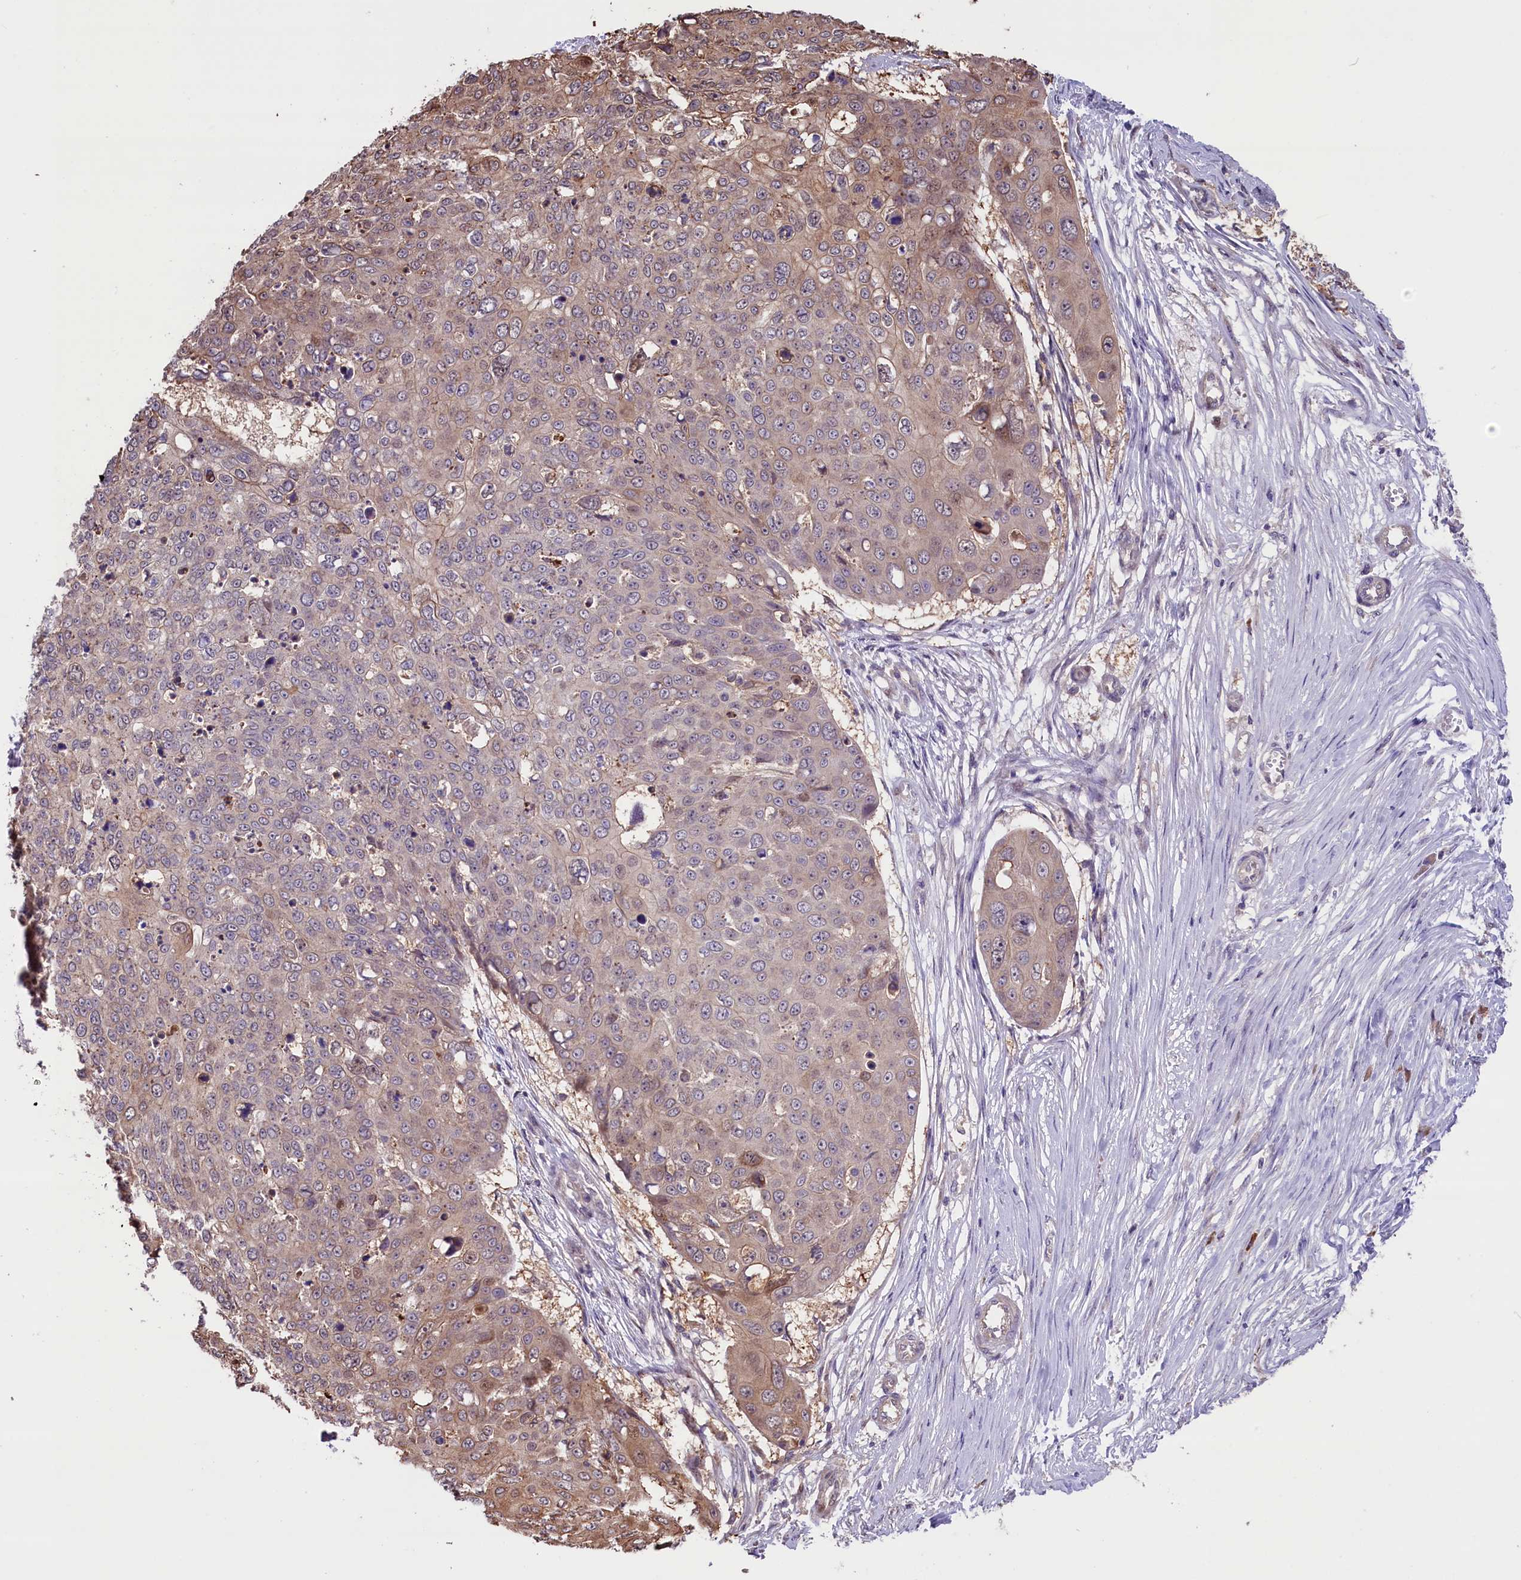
{"staining": {"intensity": "weak", "quantity": "<25%", "location": "cytoplasmic/membranous"}, "tissue": "skin cancer", "cell_type": "Tumor cells", "image_type": "cancer", "snomed": [{"axis": "morphology", "description": "Squamous cell carcinoma, NOS"}, {"axis": "topography", "description": "Skin"}], "caption": "Immunohistochemistry of human skin cancer shows no expression in tumor cells. (Immunohistochemistry, brightfield microscopy, high magnification).", "gene": "RIC8A", "patient": {"sex": "male", "age": 71}}